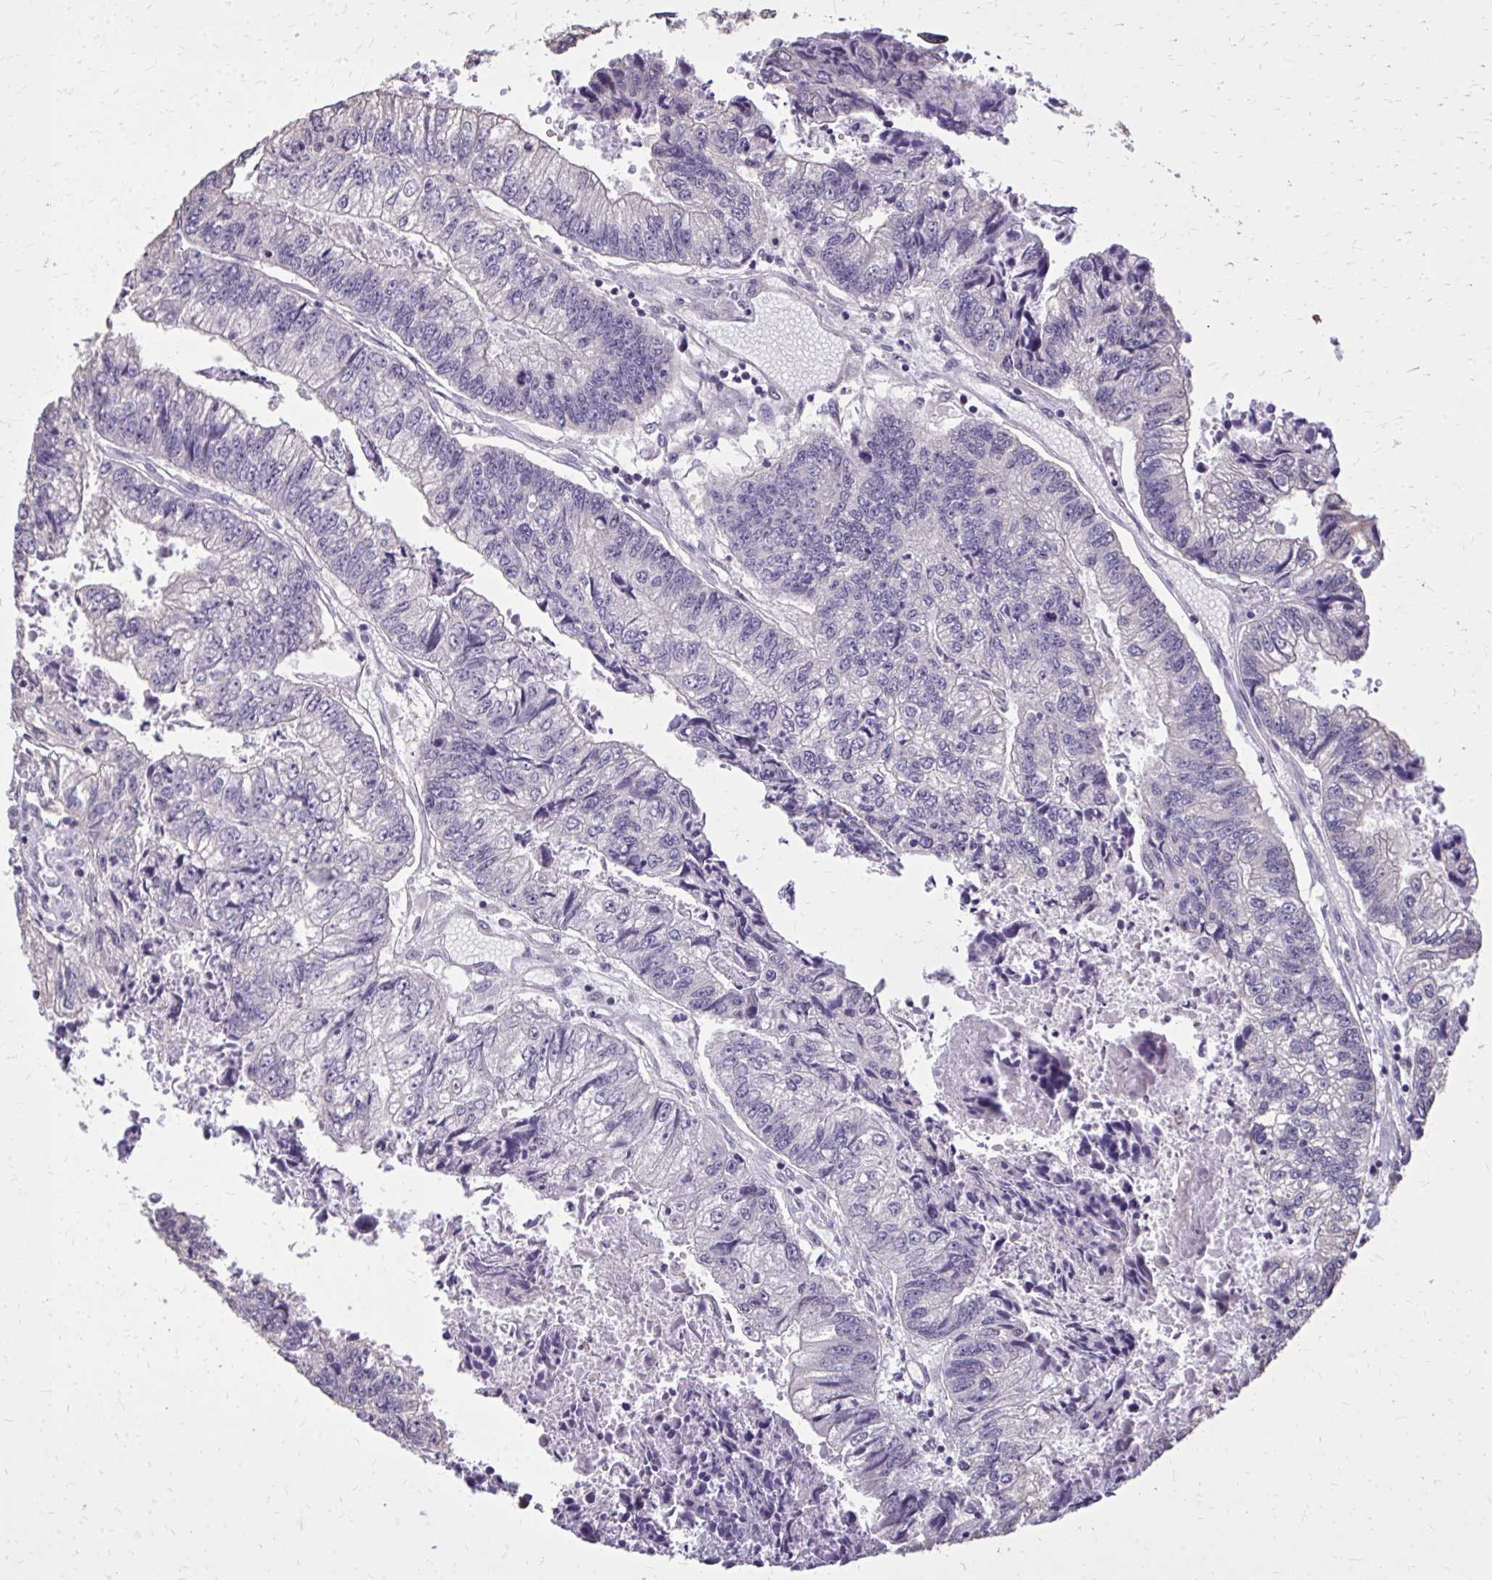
{"staining": {"intensity": "negative", "quantity": "none", "location": "none"}, "tissue": "colorectal cancer", "cell_type": "Tumor cells", "image_type": "cancer", "snomed": [{"axis": "morphology", "description": "Adenocarcinoma, NOS"}, {"axis": "topography", "description": "Colon"}], "caption": "Colorectal cancer was stained to show a protein in brown. There is no significant expression in tumor cells.", "gene": "AKAP5", "patient": {"sex": "male", "age": 86}}